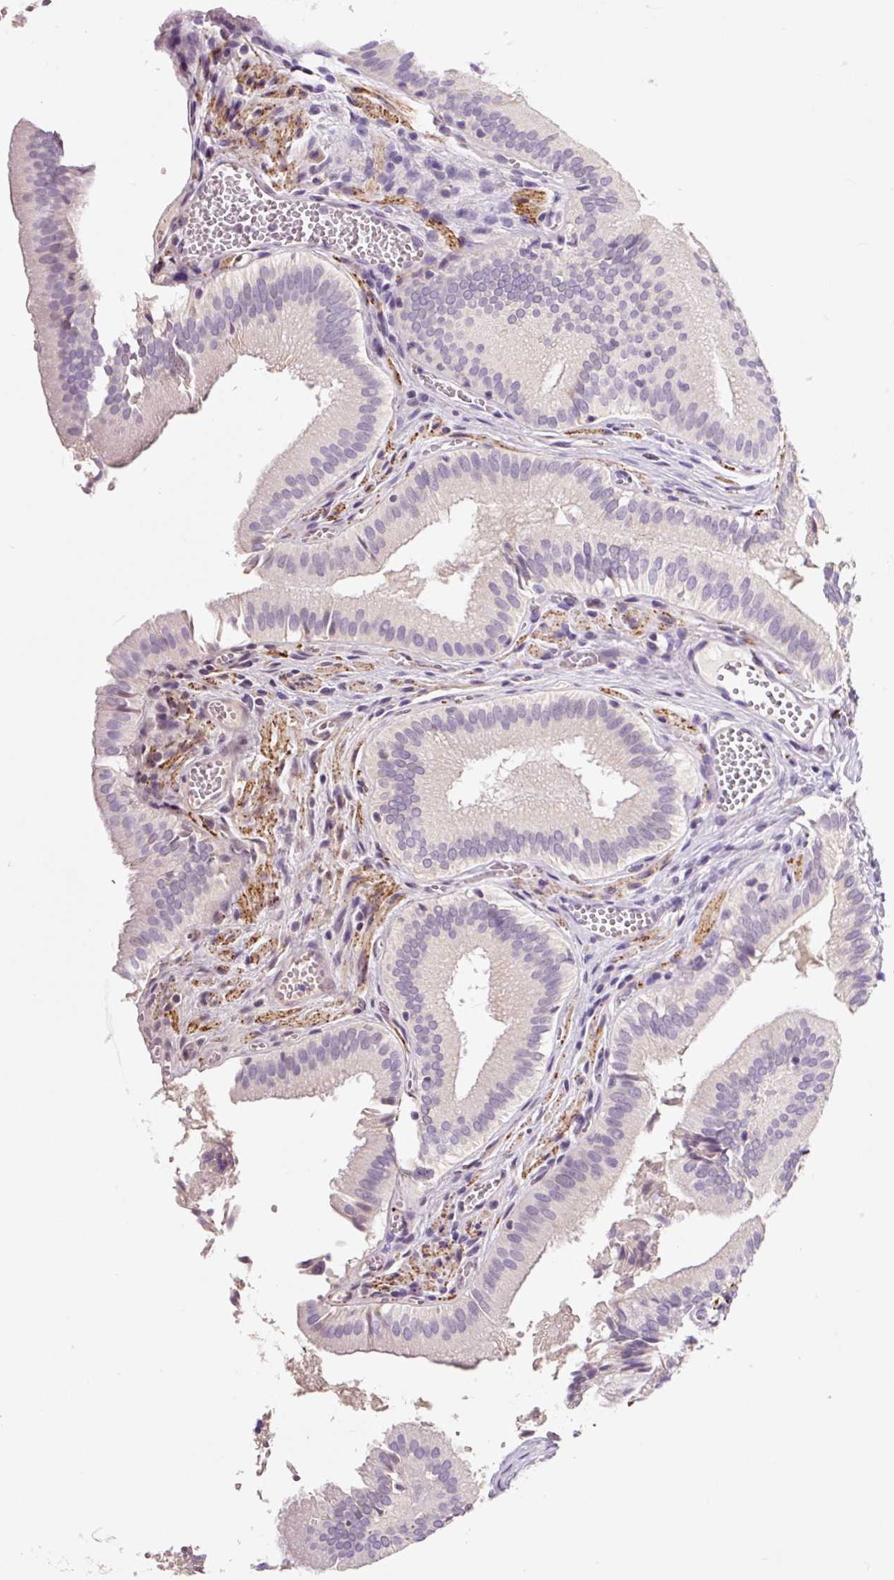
{"staining": {"intensity": "negative", "quantity": "none", "location": "none"}, "tissue": "gallbladder", "cell_type": "Glandular cells", "image_type": "normal", "snomed": [{"axis": "morphology", "description": "Normal tissue, NOS"}, {"axis": "topography", "description": "Gallbladder"}, {"axis": "topography", "description": "Peripheral nerve tissue"}], "caption": "An image of human gallbladder is negative for staining in glandular cells. (Stains: DAB immunohistochemistry (IHC) with hematoxylin counter stain, Microscopy: brightfield microscopy at high magnification).", "gene": "SYP", "patient": {"sex": "male", "age": 17}}